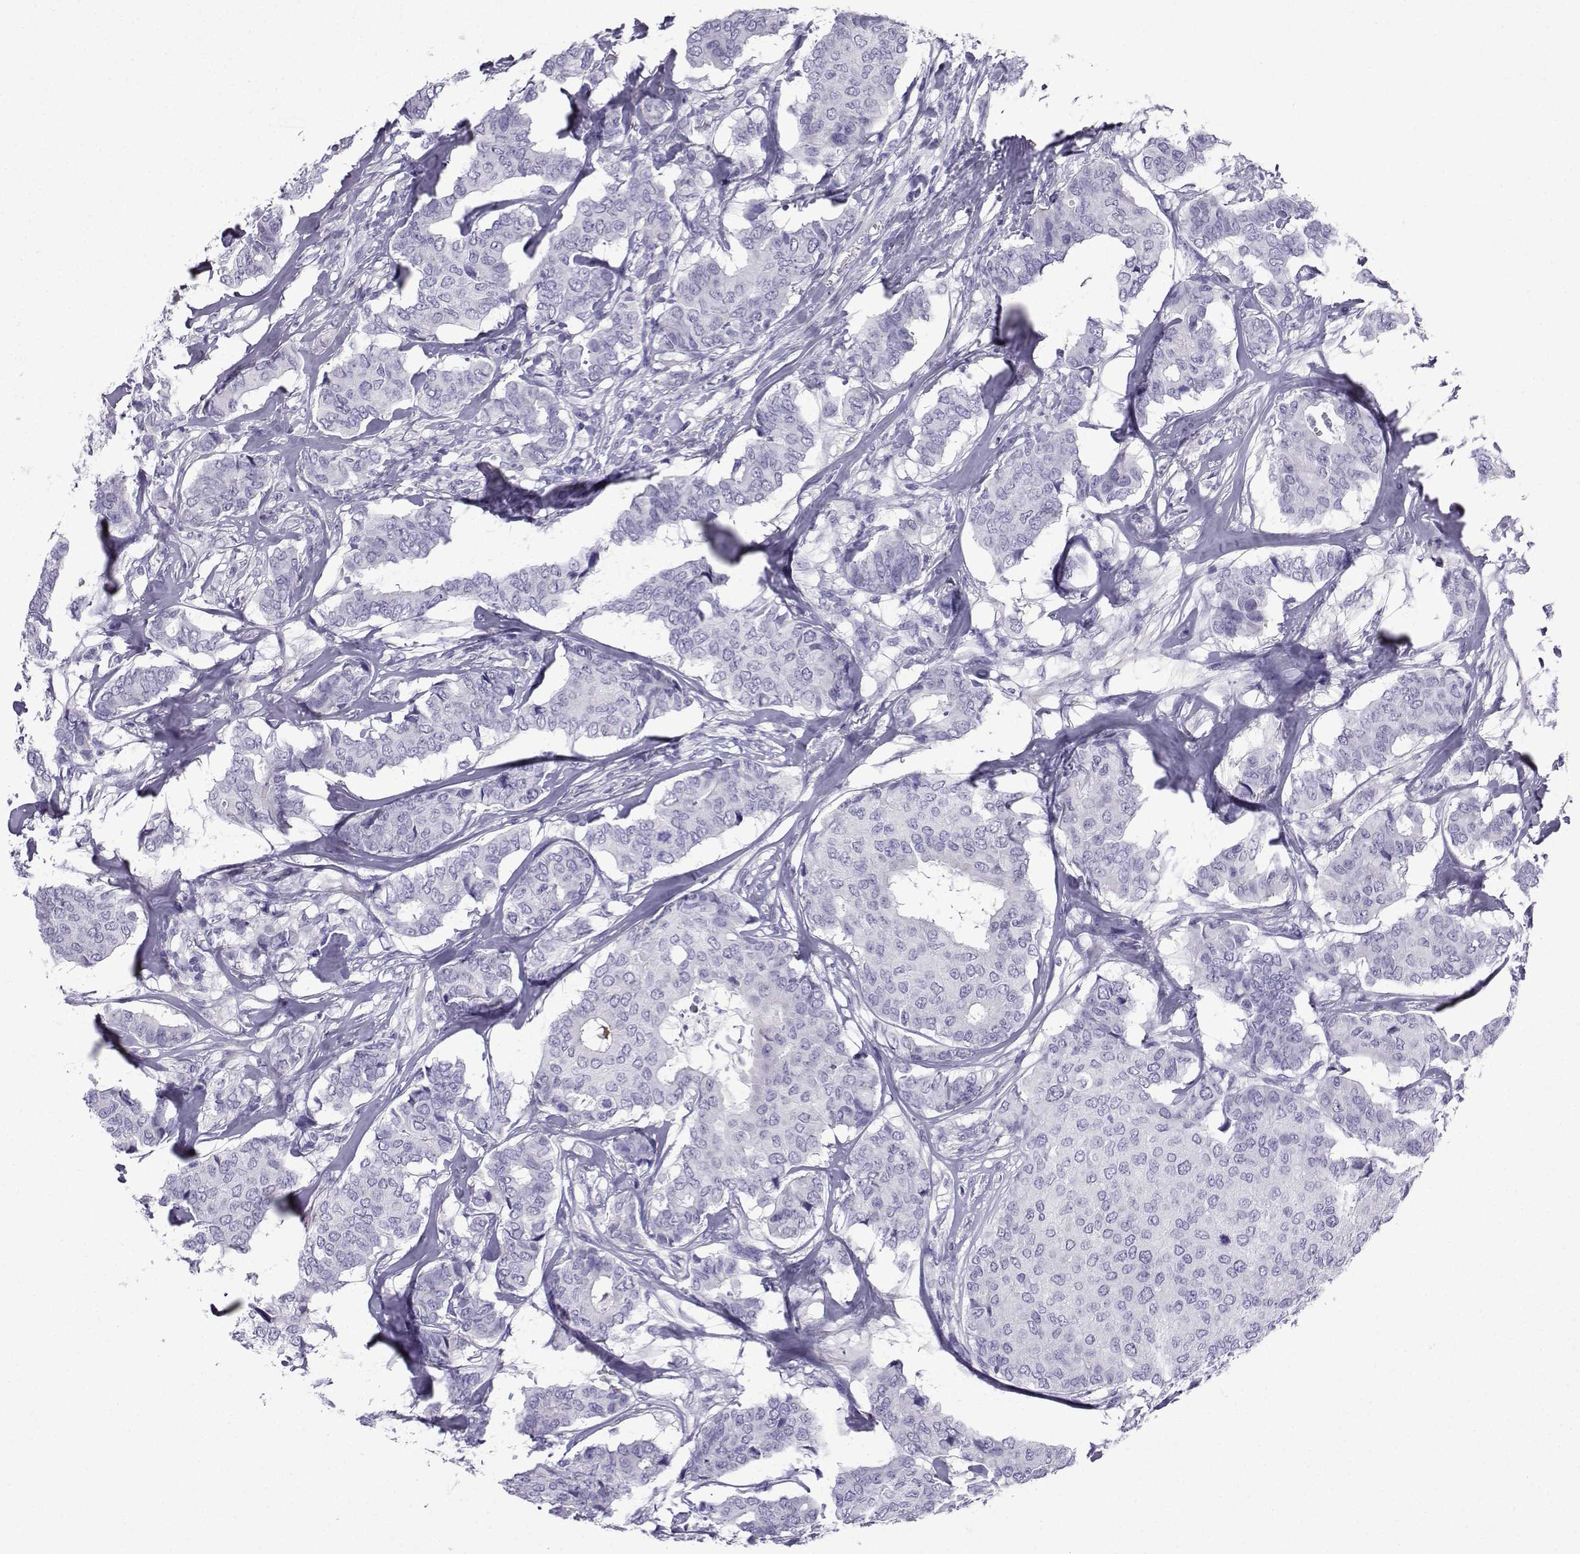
{"staining": {"intensity": "negative", "quantity": "none", "location": "none"}, "tissue": "breast cancer", "cell_type": "Tumor cells", "image_type": "cancer", "snomed": [{"axis": "morphology", "description": "Duct carcinoma"}, {"axis": "topography", "description": "Breast"}], "caption": "Immunohistochemical staining of breast cancer displays no significant staining in tumor cells.", "gene": "KCNF1", "patient": {"sex": "female", "age": 75}}